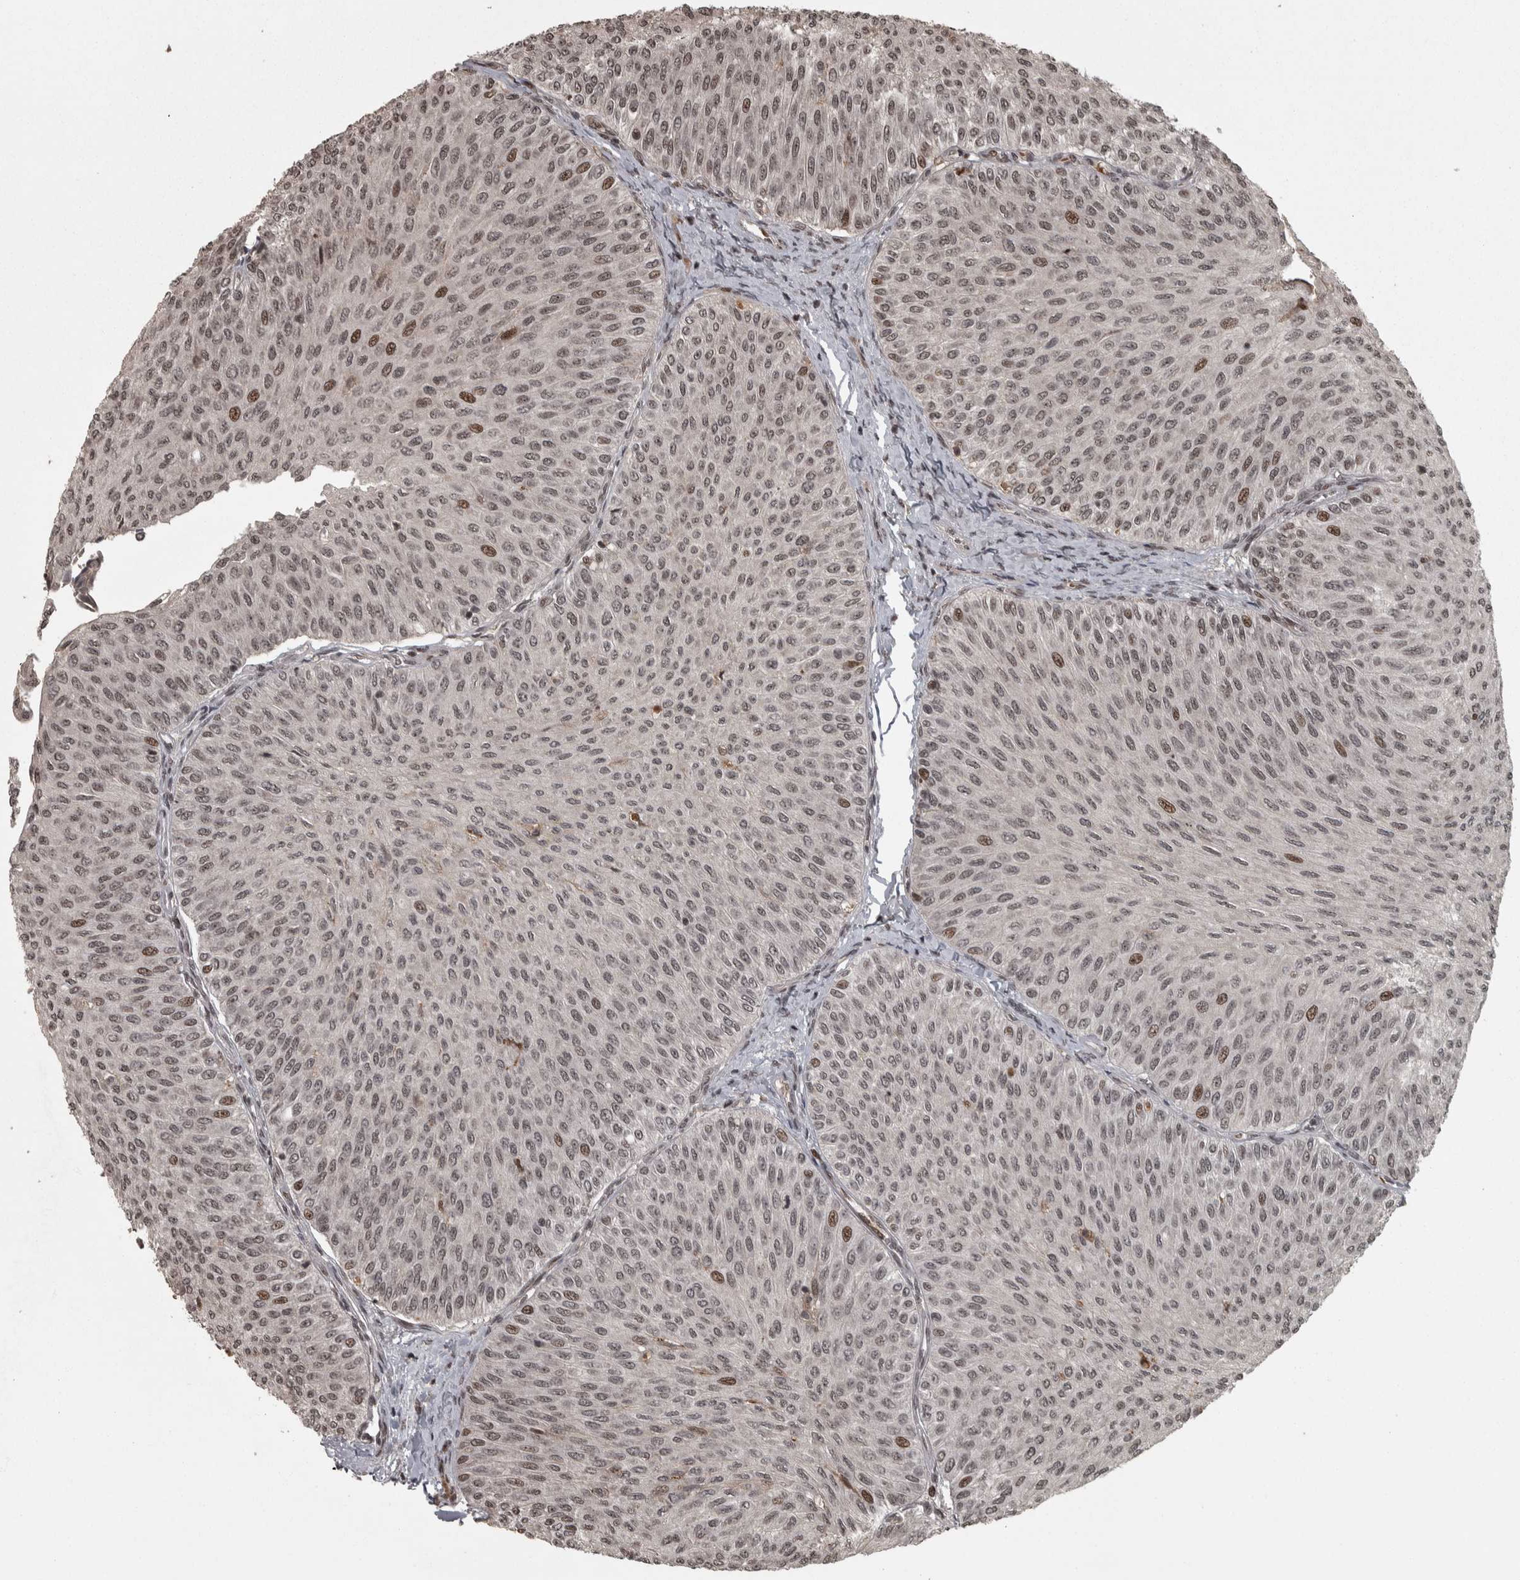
{"staining": {"intensity": "strong", "quantity": "25%-75%", "location": "nuclear"}, "tissue": "urothelial cancer", "cell_type": "Tumor cells", "image_type": "cancer", "snomed": [{"axis": "morphology", "description": "Urothelial carcinoma, Low grade"}, {"axis": "topography", "description": "Urinary bladder"}], "caption": "A micrograph of human urothelial cancer stained for a protein demonstrates strong nuclear brown staining in tumor cells. The protein is stained brown, and the nuclei are stained in blue (DAB IHC with brightfield microscopy, high magnification).", "gene": "ZFHX4", "patient": {"sex": "male", "age": 78}}